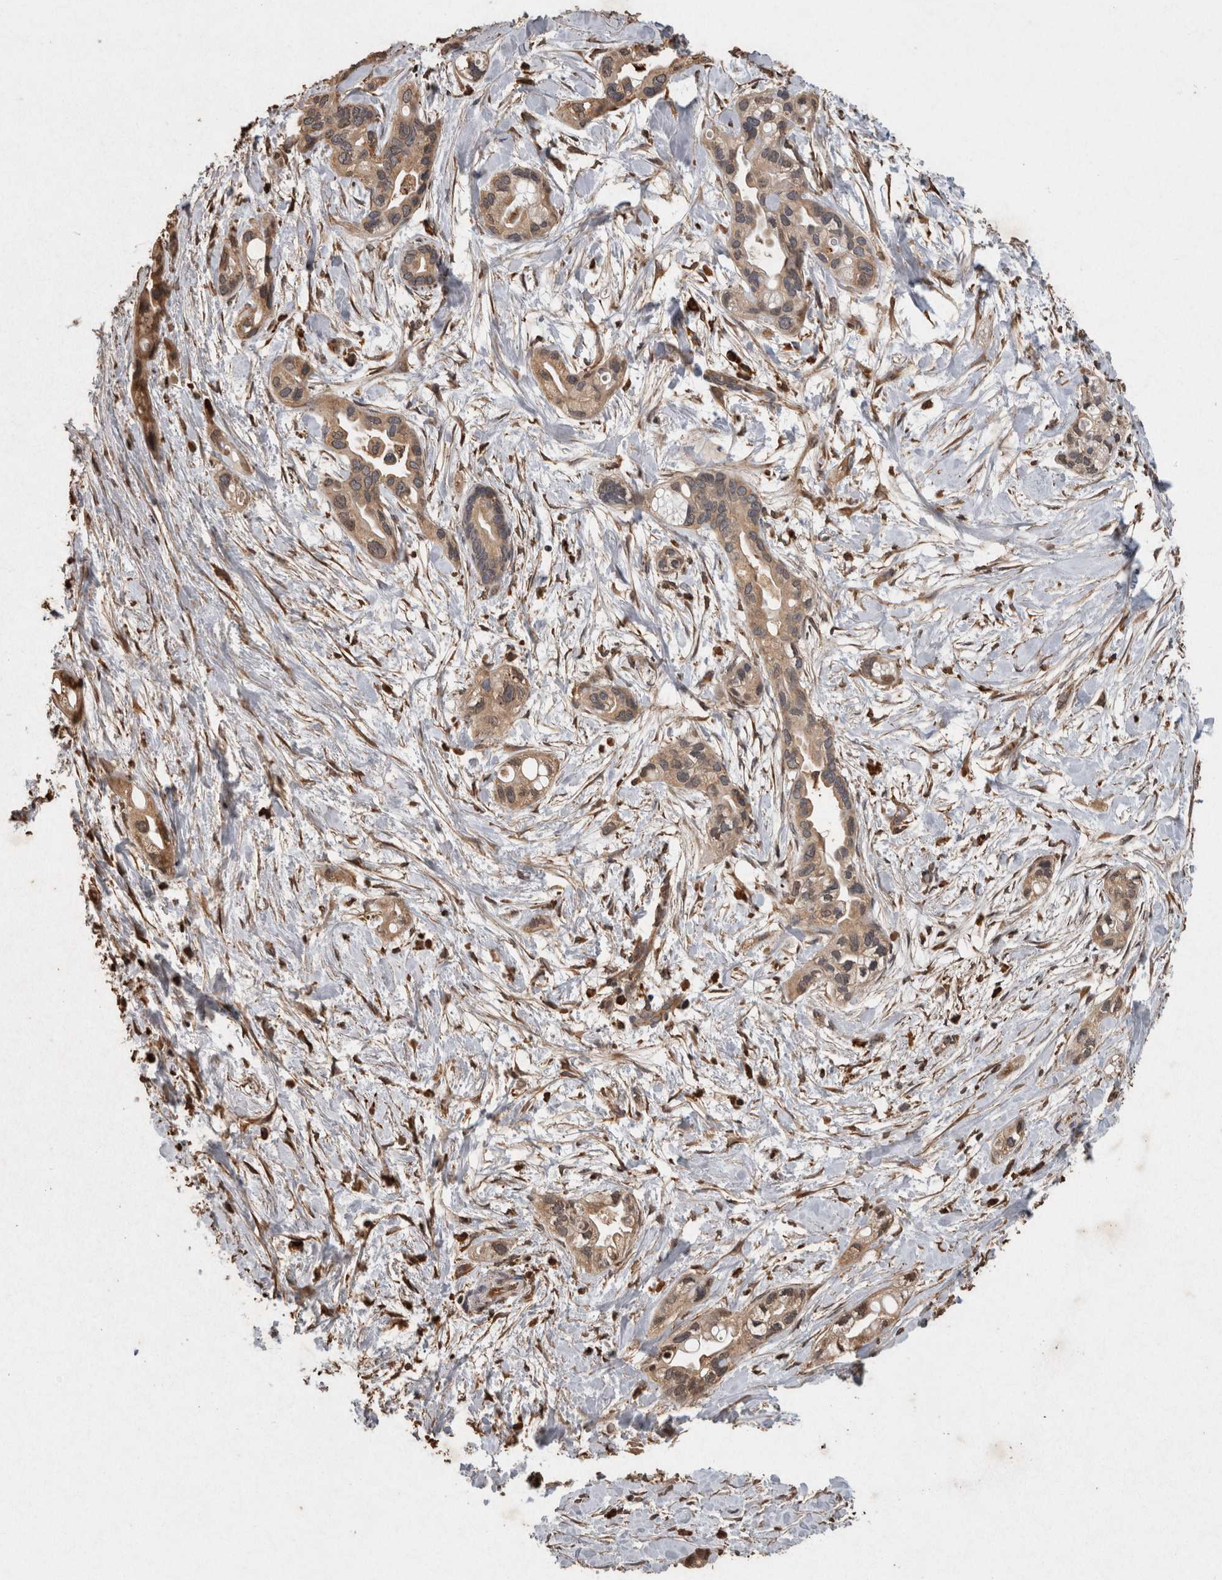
{"staining": {"intensity": "moderate", "quantity": ">75%", "location": "cytoplasmic/membranous"}, "tissue": "pancreatic cancer", "cell_type": "Tumor cells", "image_type": "cancer", "snomed": [{"axis": "morphology", "description": "Adenocarcinoma, NOS"}, {"axis": "topography", "description": "Pancreas"}], "caption": "Immunohistochemical staining of human pancreatic cancer (adenocarcinoma) demonstrates moderate cytoplasmic/membranous protein expression in approximately >75% of tumor cells. The protein is stained brown, and the nuclei are stained in blue (DAB (3,3'-diaminobenzidine) IHC with brightfield microscopy, high magnification).", "gene": "ADGRL3", "patient": {"sex": "female", "age": 77}}